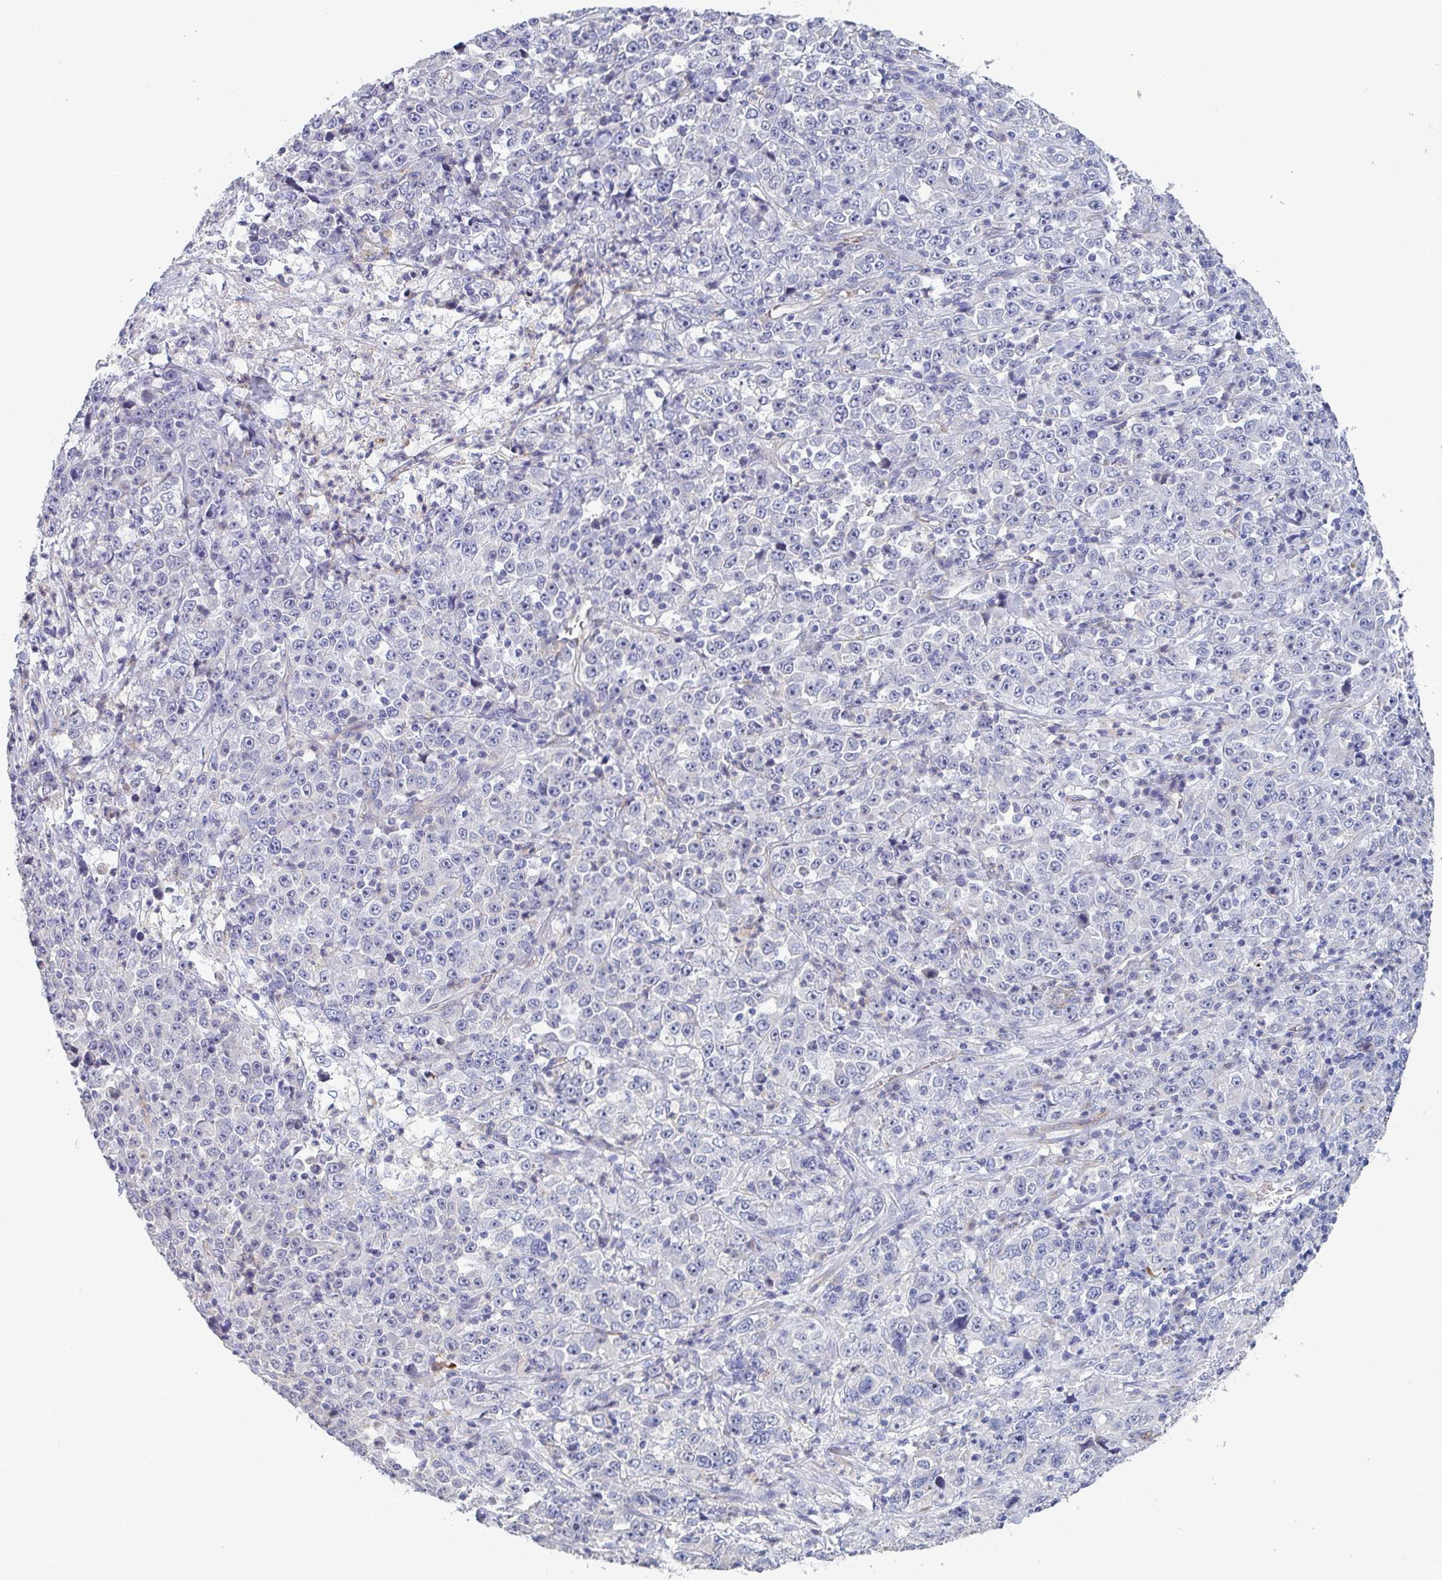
{"staining": {"intensity": "negative", "quantity": "none", "location": "none"}, "tissue": "stomach cancer", "cell_type": "Tumor cells", "image_type": "cancer", "snomed": [{"axis": "morphology", "description": "Normal tissue, NOS"}, {"axis": "morphology", "description": "Adenocarcinoma, NOS"}, {"axis": "topography", "description": "Stomach, upper"}, {"axis": "topography", "description": "Stomach"}], "caption": "IHC of human adenocarcinoma (stomach) demonstrates no expression in tumor cells.", "gene": "ST14", "patient": {"sex": "male", "age": 59}}